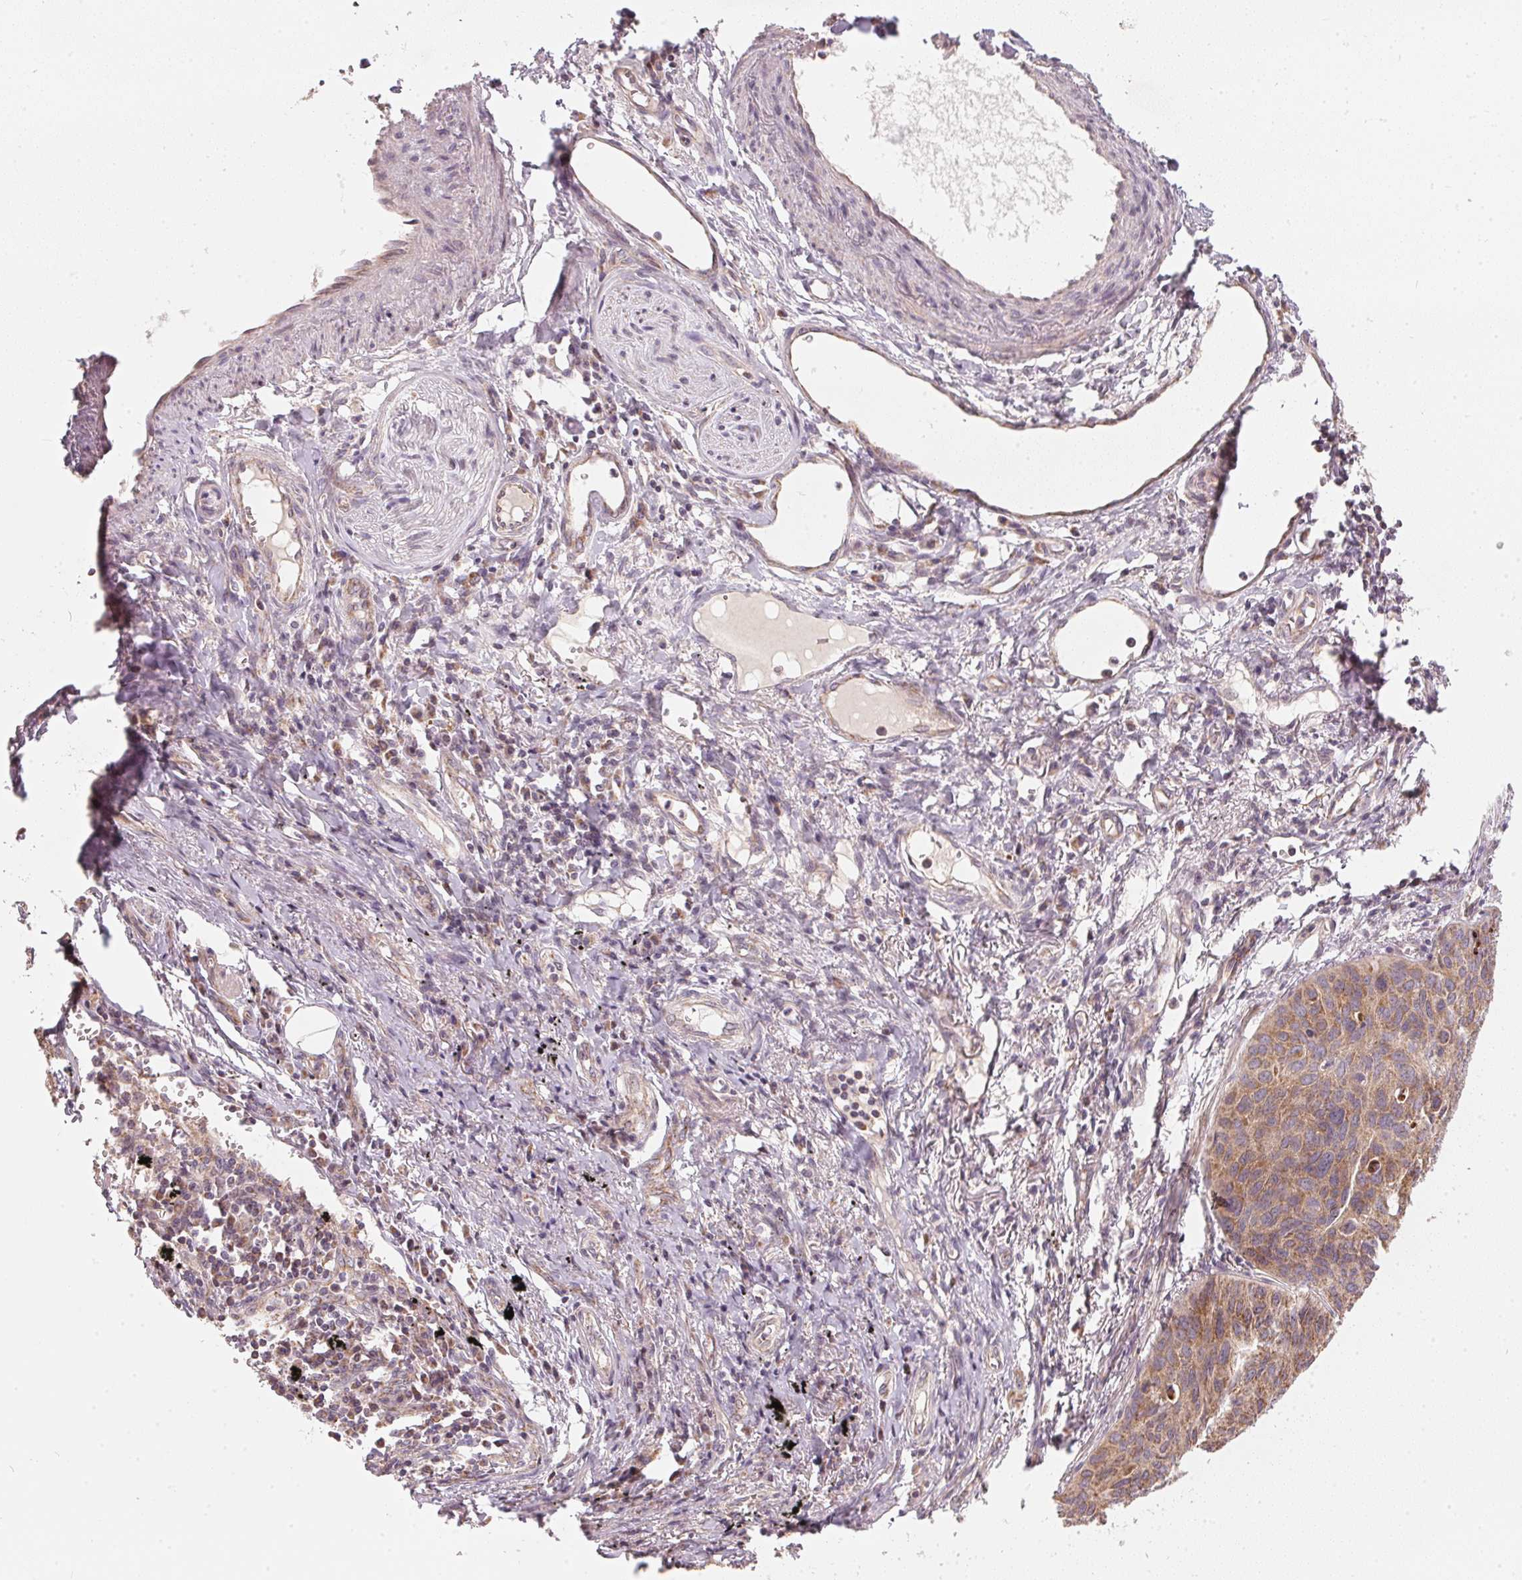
{"staining": {"intensity": "moderate", "quantity": ">75%", "location": "cytoplasmic/membranous"}, "tissue": "lung cancer", "cell_type": "Tumor cells", "image_type": "cancer", "snomed": [{"axis": "morphology", "description": "Squamous cell carcinoma, NOS"}, {"axis": "topography", "description": "Lung"}], "caption": "Tumor cells show medium levels of moderate cytoplasmic/membranous expression in about >75% of cells in squamous cell carcinoma (lung). The staining was performed using DAB, with brown indicating positive protein expression. Nuclei are stained blue with hematoxylin.", "gene": "MATCAP1", "patient": {"sex": "male", "age": 71}}